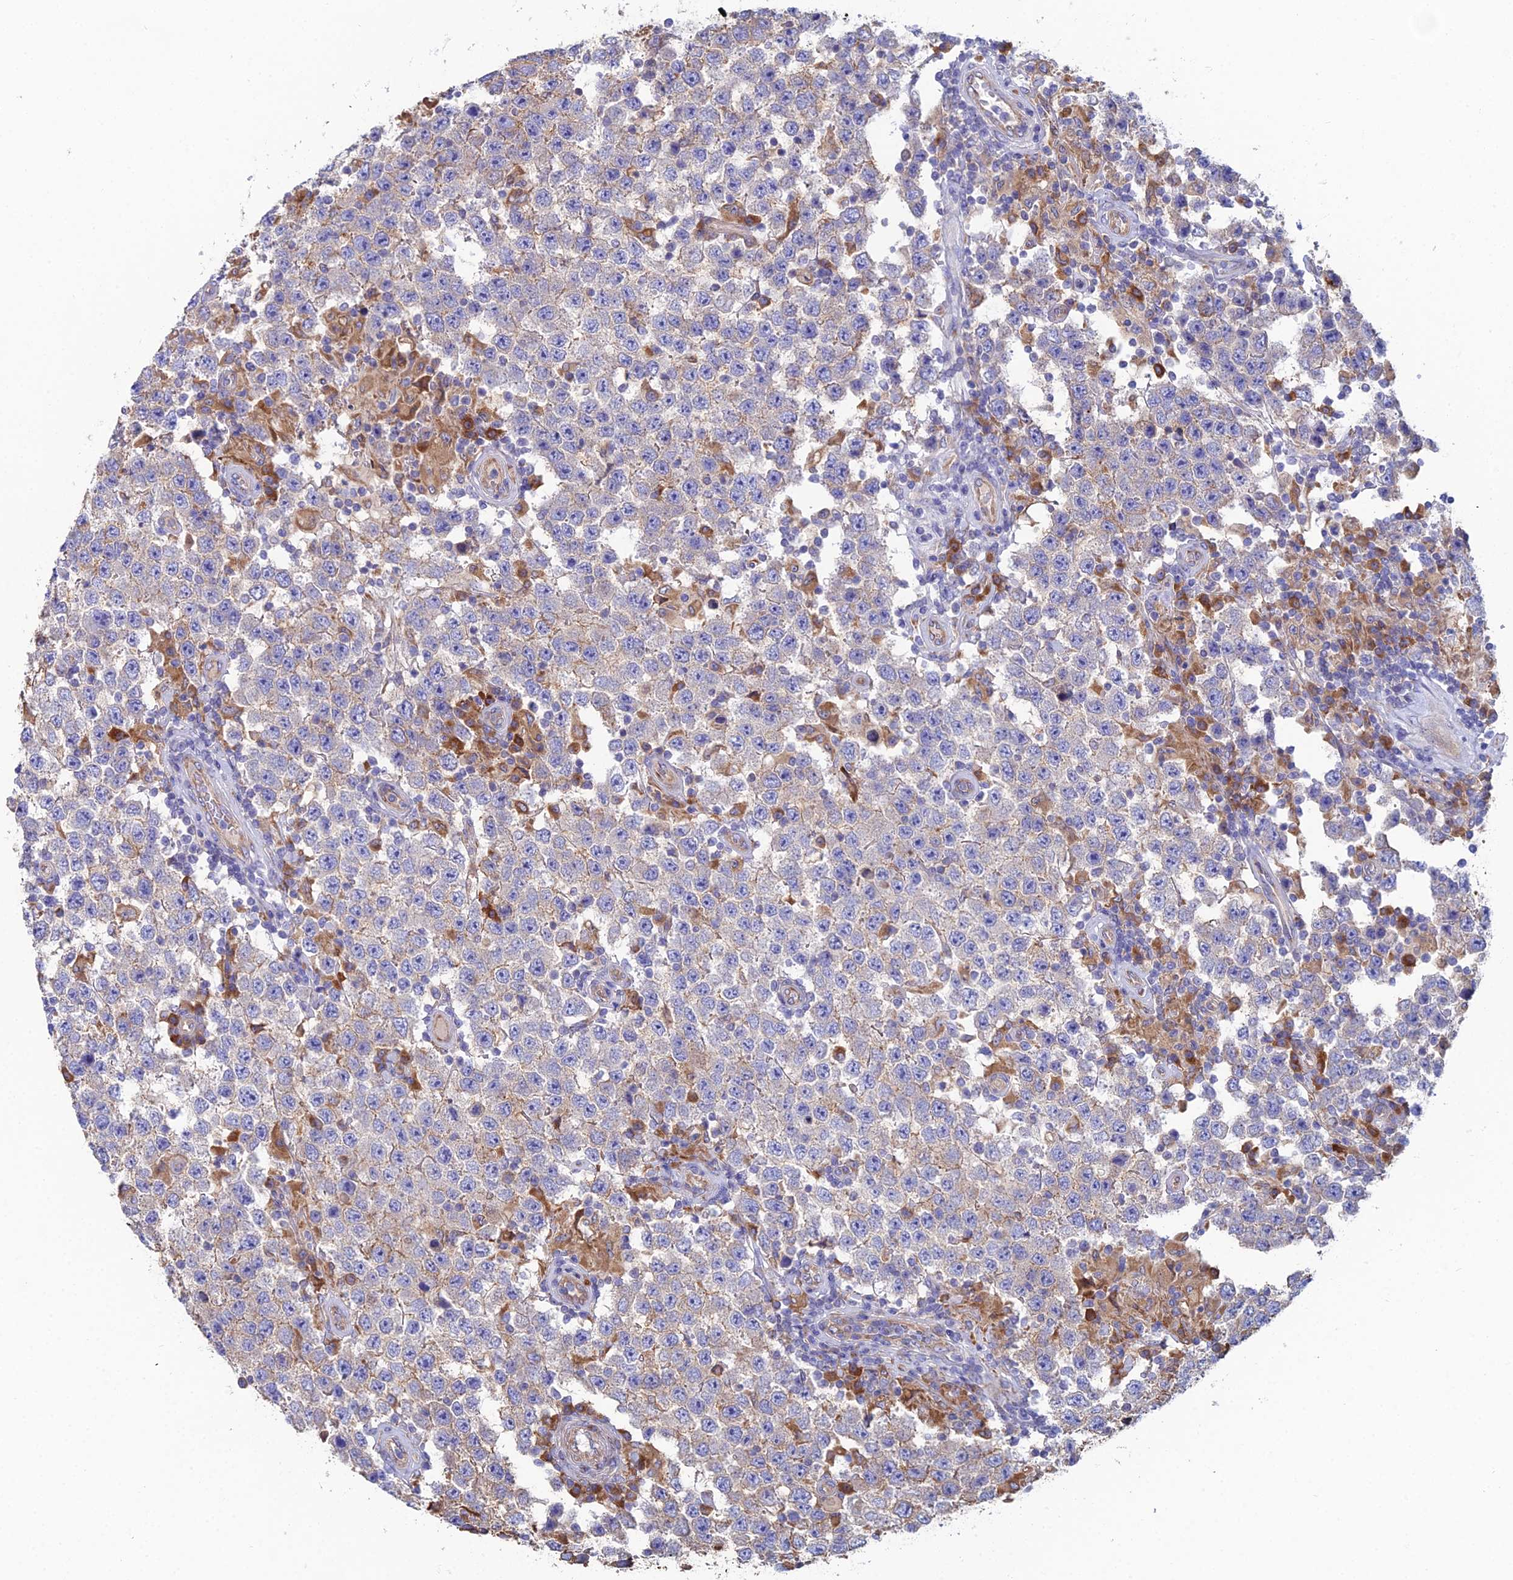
{"staining": {"intensity": "negative", "quantity": "none", "location": "none"}, "tissue": "testis cancer", "cell_type": "Tumor cells", "image_type": "cancer", "snomed": [{"axis": "morphology", "description": "Normal tissue, NOS"}, {"axis": "morphology", "description": "Urothelial carcinoma, High grade"}, {"axis": "morphology", "description": "Seminoma, NOS"}, {"axis": "morphology", "description": "Carcinoma, Embryonal, NOS"}, {"axis": "topography", "description": "Urinary bladder"}, {"axis": "topography", "description": "Testis"}], "caption": "This is a histopathology image of immunohistochemistry staining of high-grade urothelial carcinoma (testis), which shows no staining in tumor cells.", "gene": "CLCN3", "patient": {"sex": "male", "age": 41}}